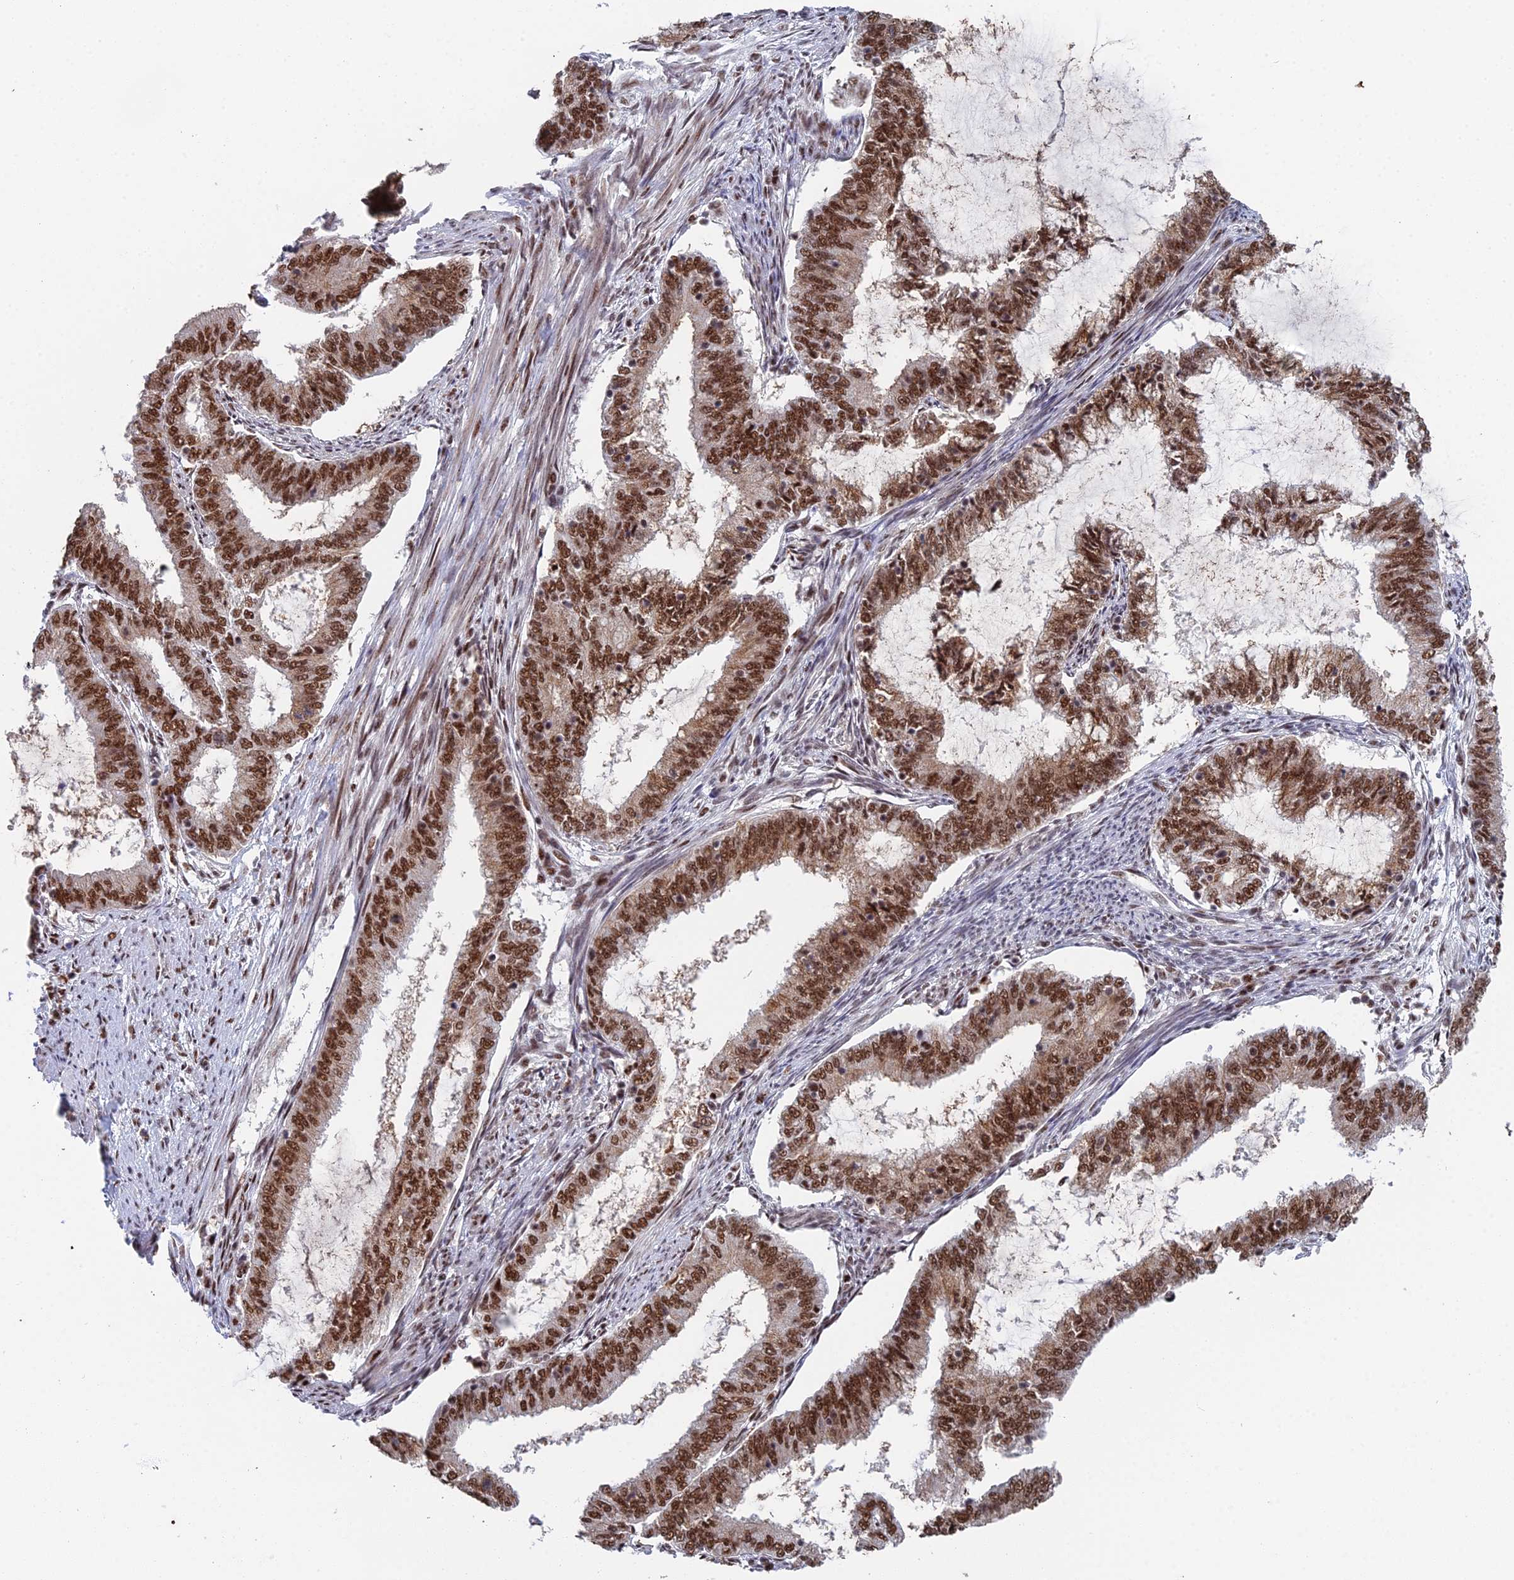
{"staining": {"intensity": "strong", "quantity": ">75%", "location": "nuclear"}, "tissue": "endometrial cancer", "cell_type": "Tumor cells", "image_type": "cancer", "snomed": [{"axis": "morphology", "description": "Adenocarcinoma, NOS"}, {"axis": "topography", "description": "Endometrium"}], "caption": "The micrograph demonstrates staining of endometrial cancer, revealing strong nuclear protein staining (brown color) within tumor cells.", "gene": "SF3B3", "patient": {"sex": "female", "age": 51}}